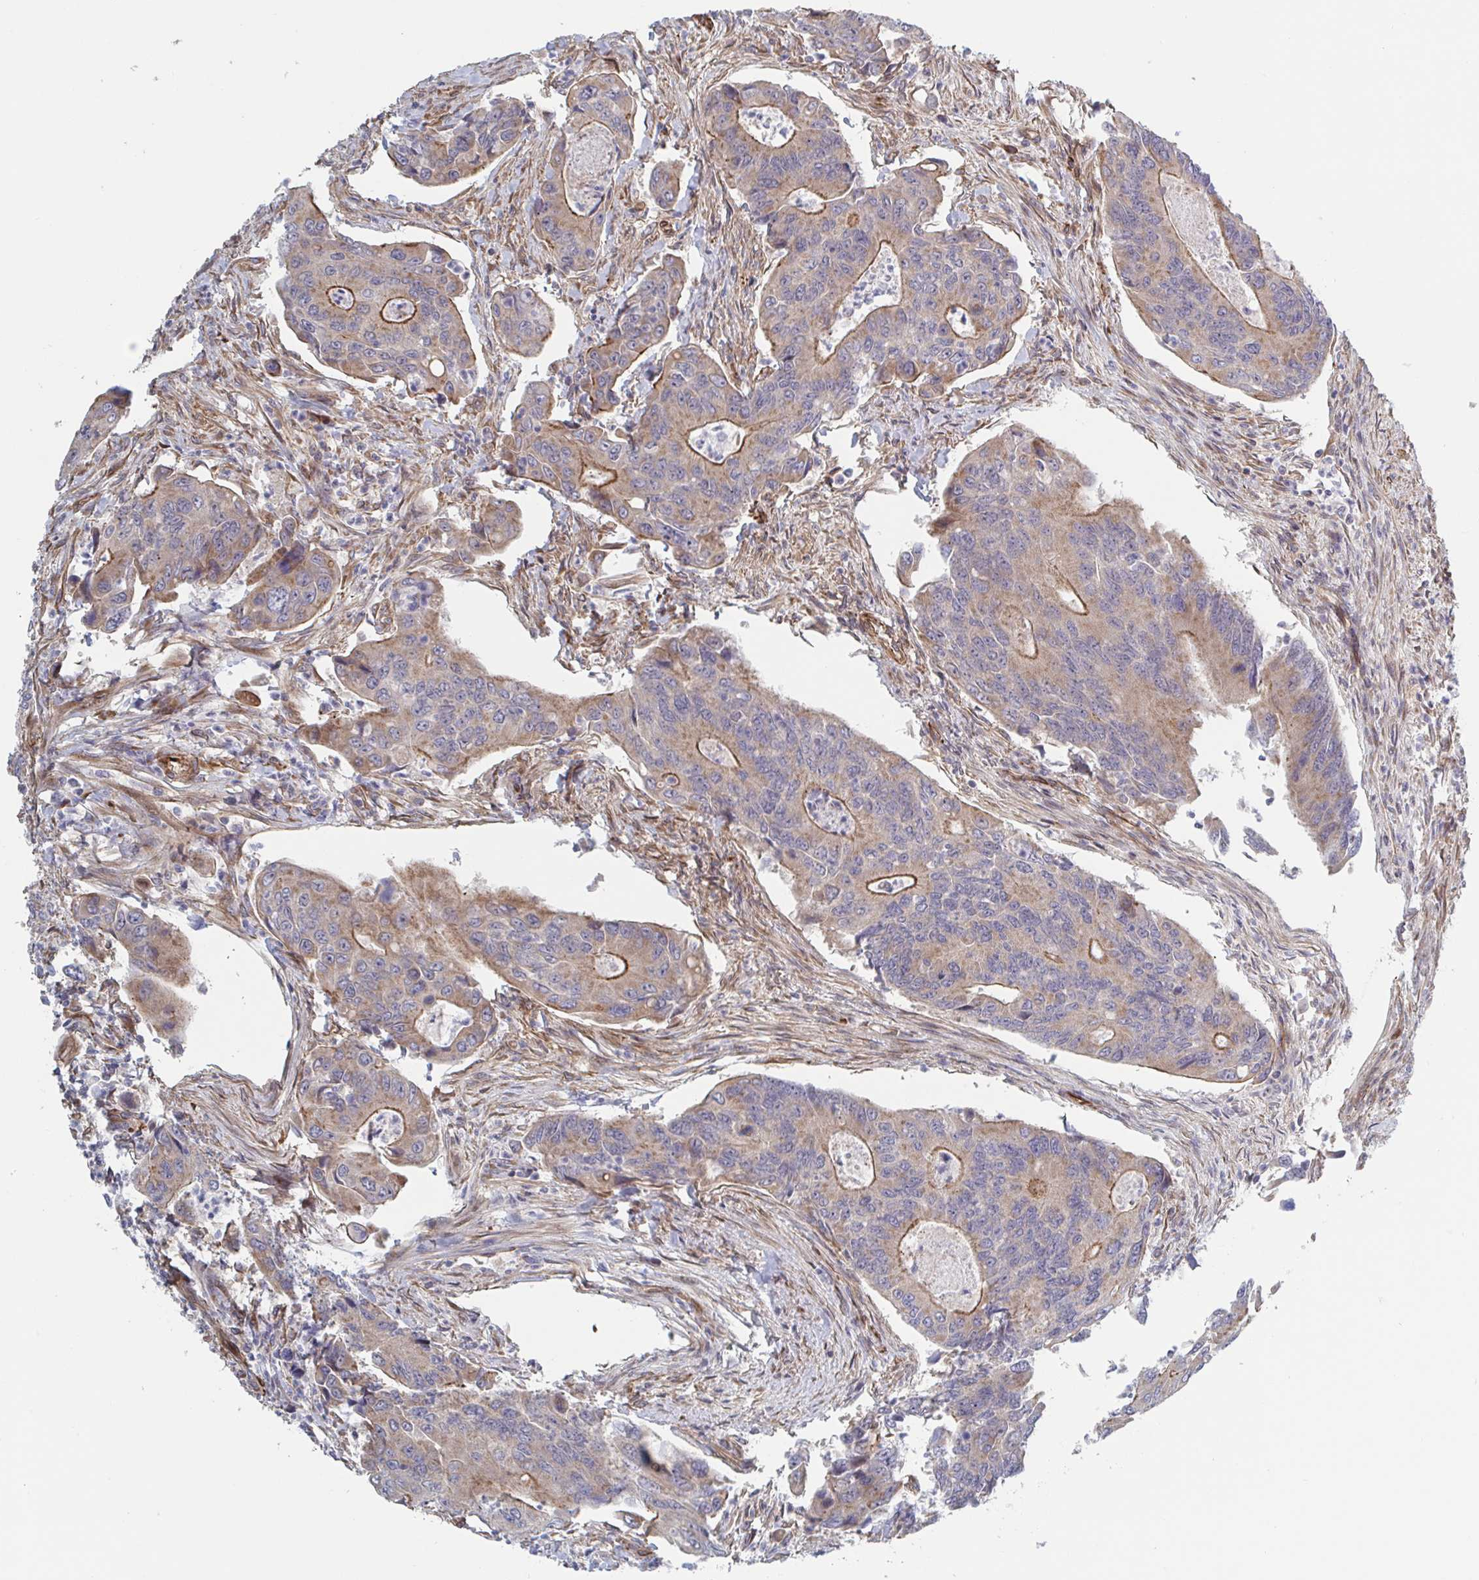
{"staining": {"intensity": "moderate", "quantity": "25%-75%", "location": "cytoplasmic/membranous"}, "tissue": "colorectal cancer", "cell_type": "Tumor cells", "image_type": "cancer", "snomed": [{"axis": "morphology", "description": "Adenocarcinoma, NOS"}, {"axis": "topography", "description": "Colon"}], "caption": "About 25%-75% of tumor cells in colorectal adenocarcinoma demonstrate moderate cytoplasmic/membranous protein positivity as visualized by brown immunohistochemical staining.", "gene": "DVL3", "patient": {"sex": "female", "age": 67}}